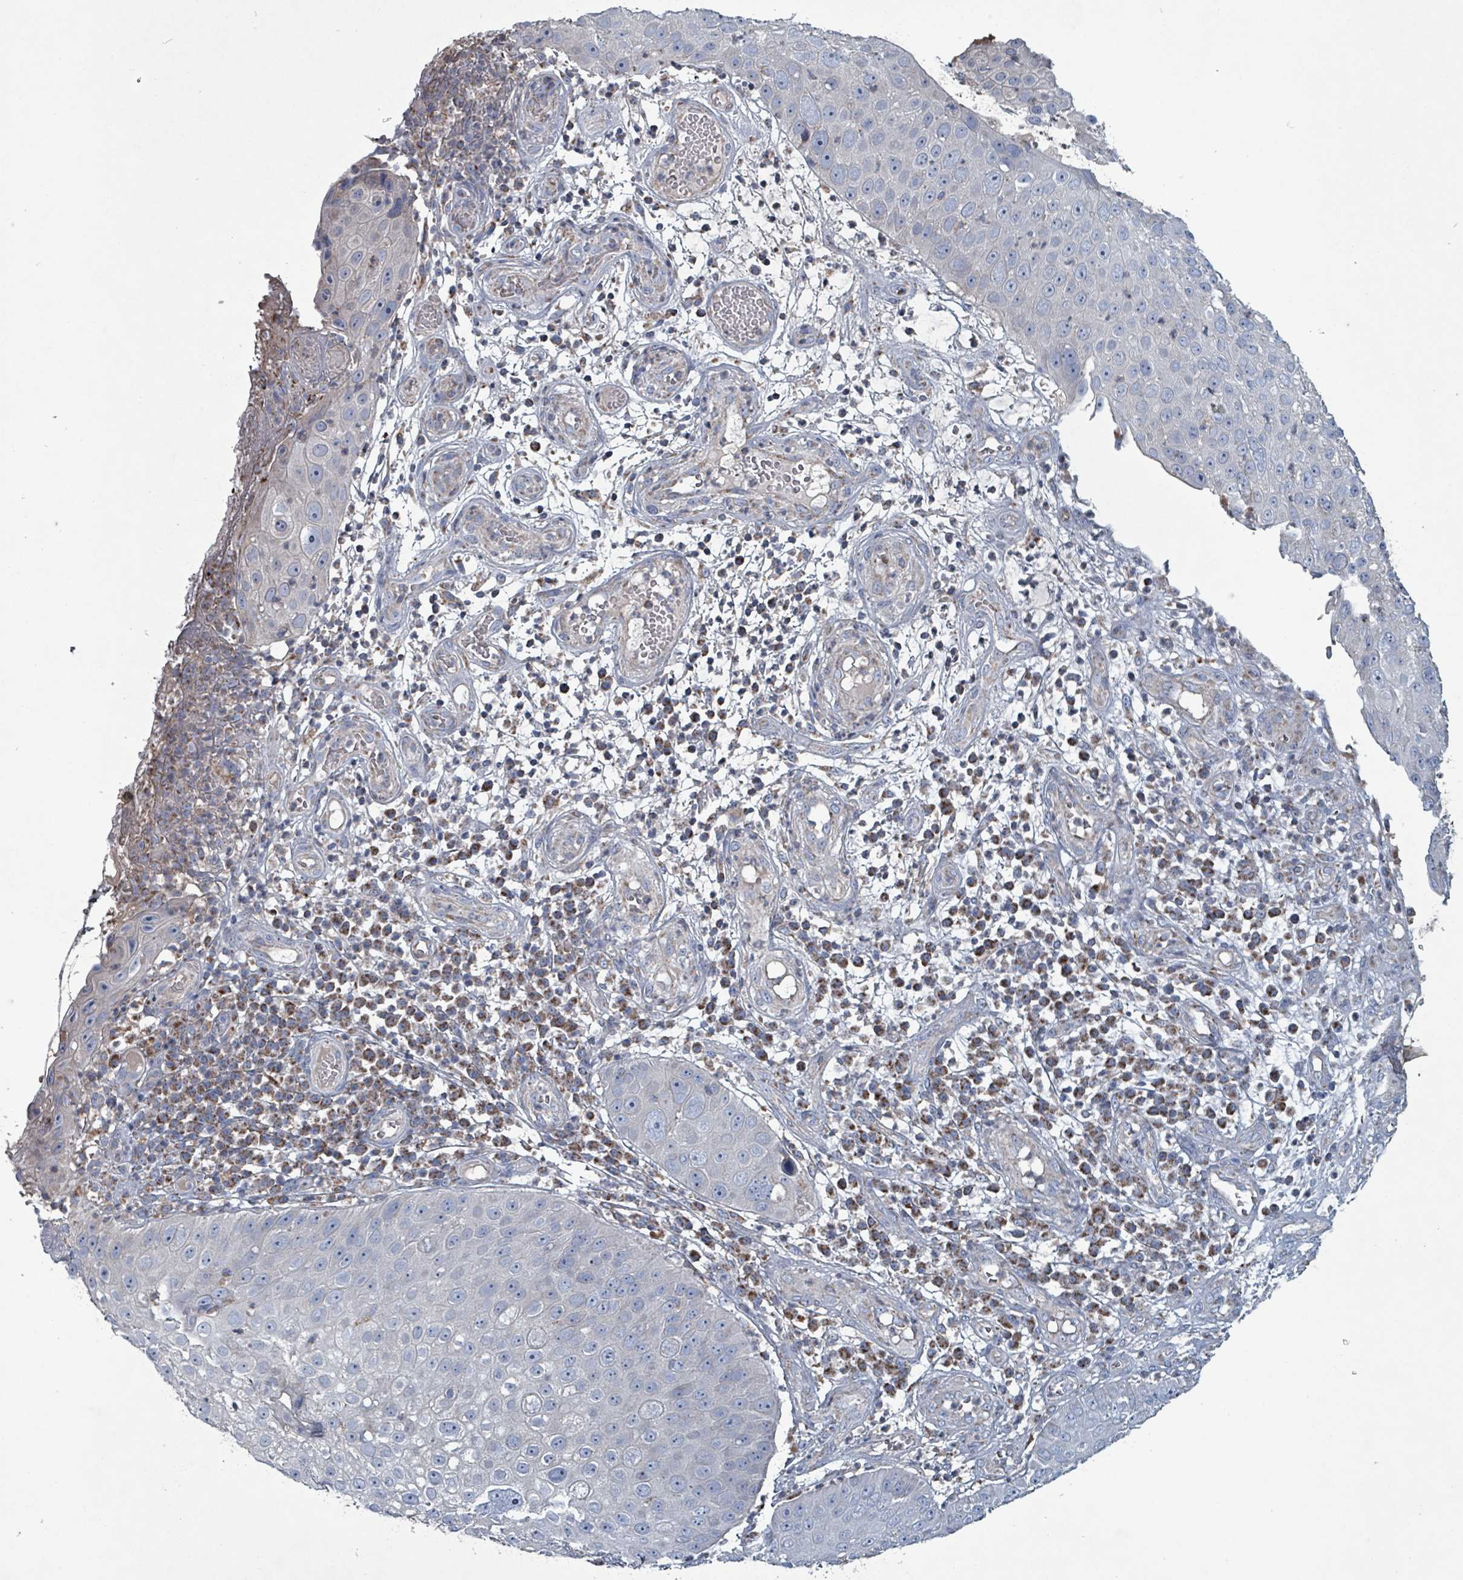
{"staining": {"intensity": "negative", "quantity": "none", "location": "none"}, "tissue": "skin cancer", "cell_type": "Tumor cells", "image_type": "cancer", "snomed": [{"axis": "morphology", "description": "Squamous cell carcinoma, NOS"}, {"axis": "topography", "description": "Skin"}], "caption": "Protein analysis of skin cancer displays no significant staining in tumor cells.", "gene": "ABHD18", "patient": {"sex": "male", "age": 71}}